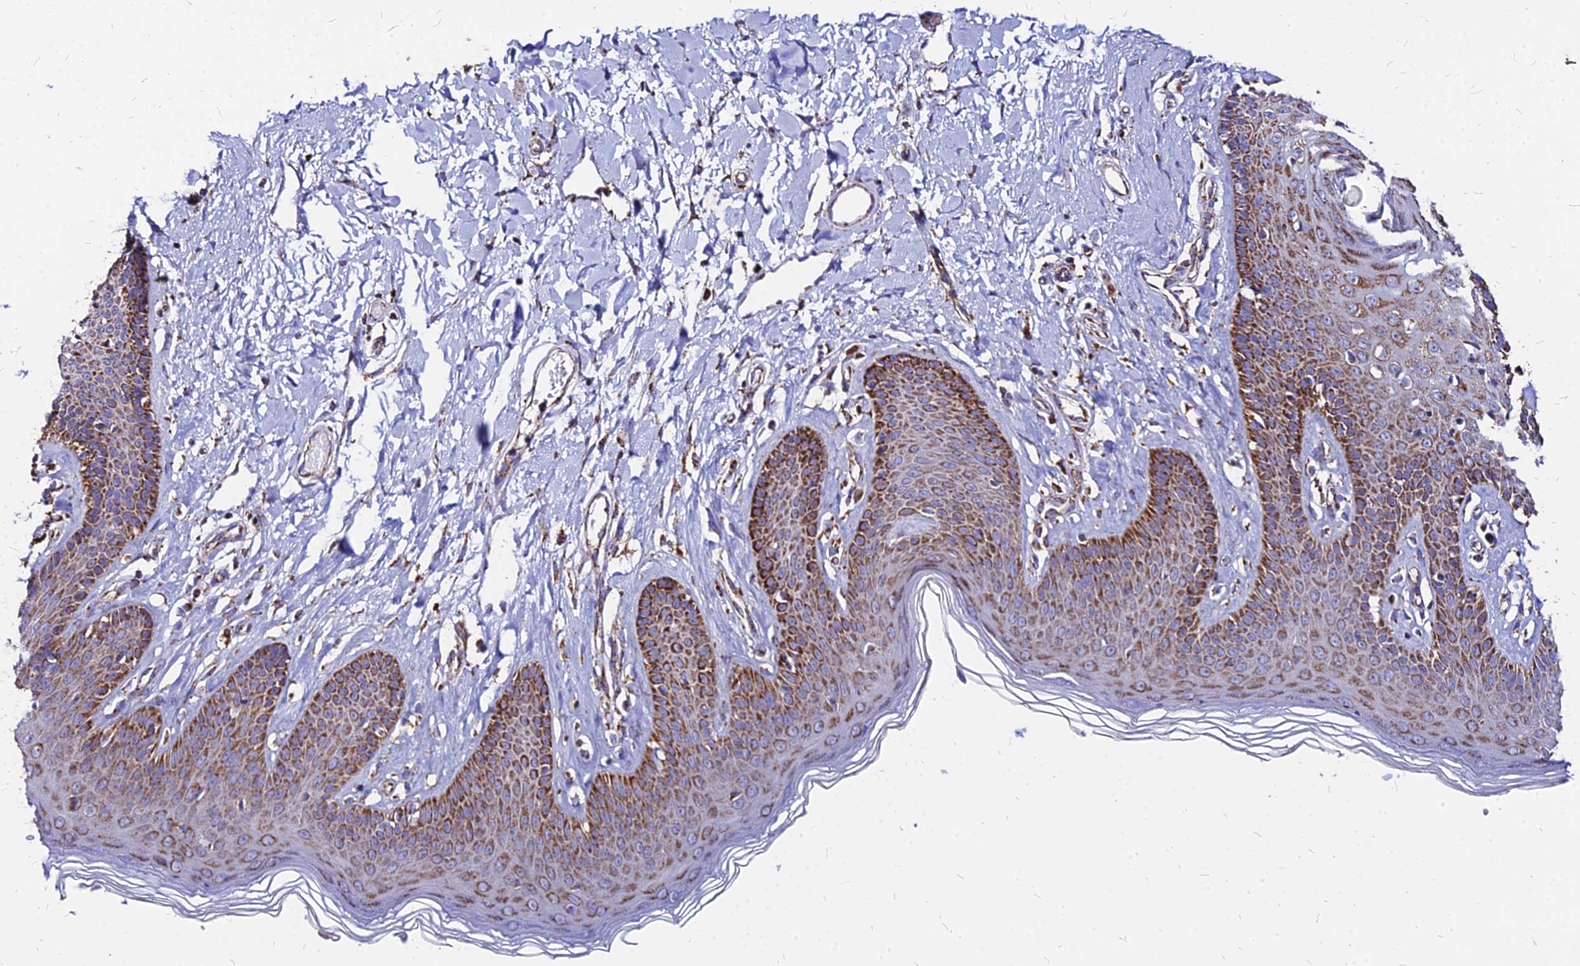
{"staining": {"intensity": "moderate", "quantity": ">75%", "location": "cytoplasmic/membranous"}, "tissue": "skin", "cell_type": "Epidermal cells", "image_type": "normal", "snomed": [{"axis": "morphology", "description": "Normal tissue, NOS"}, {"axis": "morphology", "description": "Squamous cell carcinoma, NOS"}, {"axis": "topography", "description": "Vulva"}], "caption": "A brown stain shows moderate cytoplasmic/membranous positivity of a protein in epidermal cells of benign skin.", "gene": "DLD", "patient": {"sex": "female", "age": 85}}